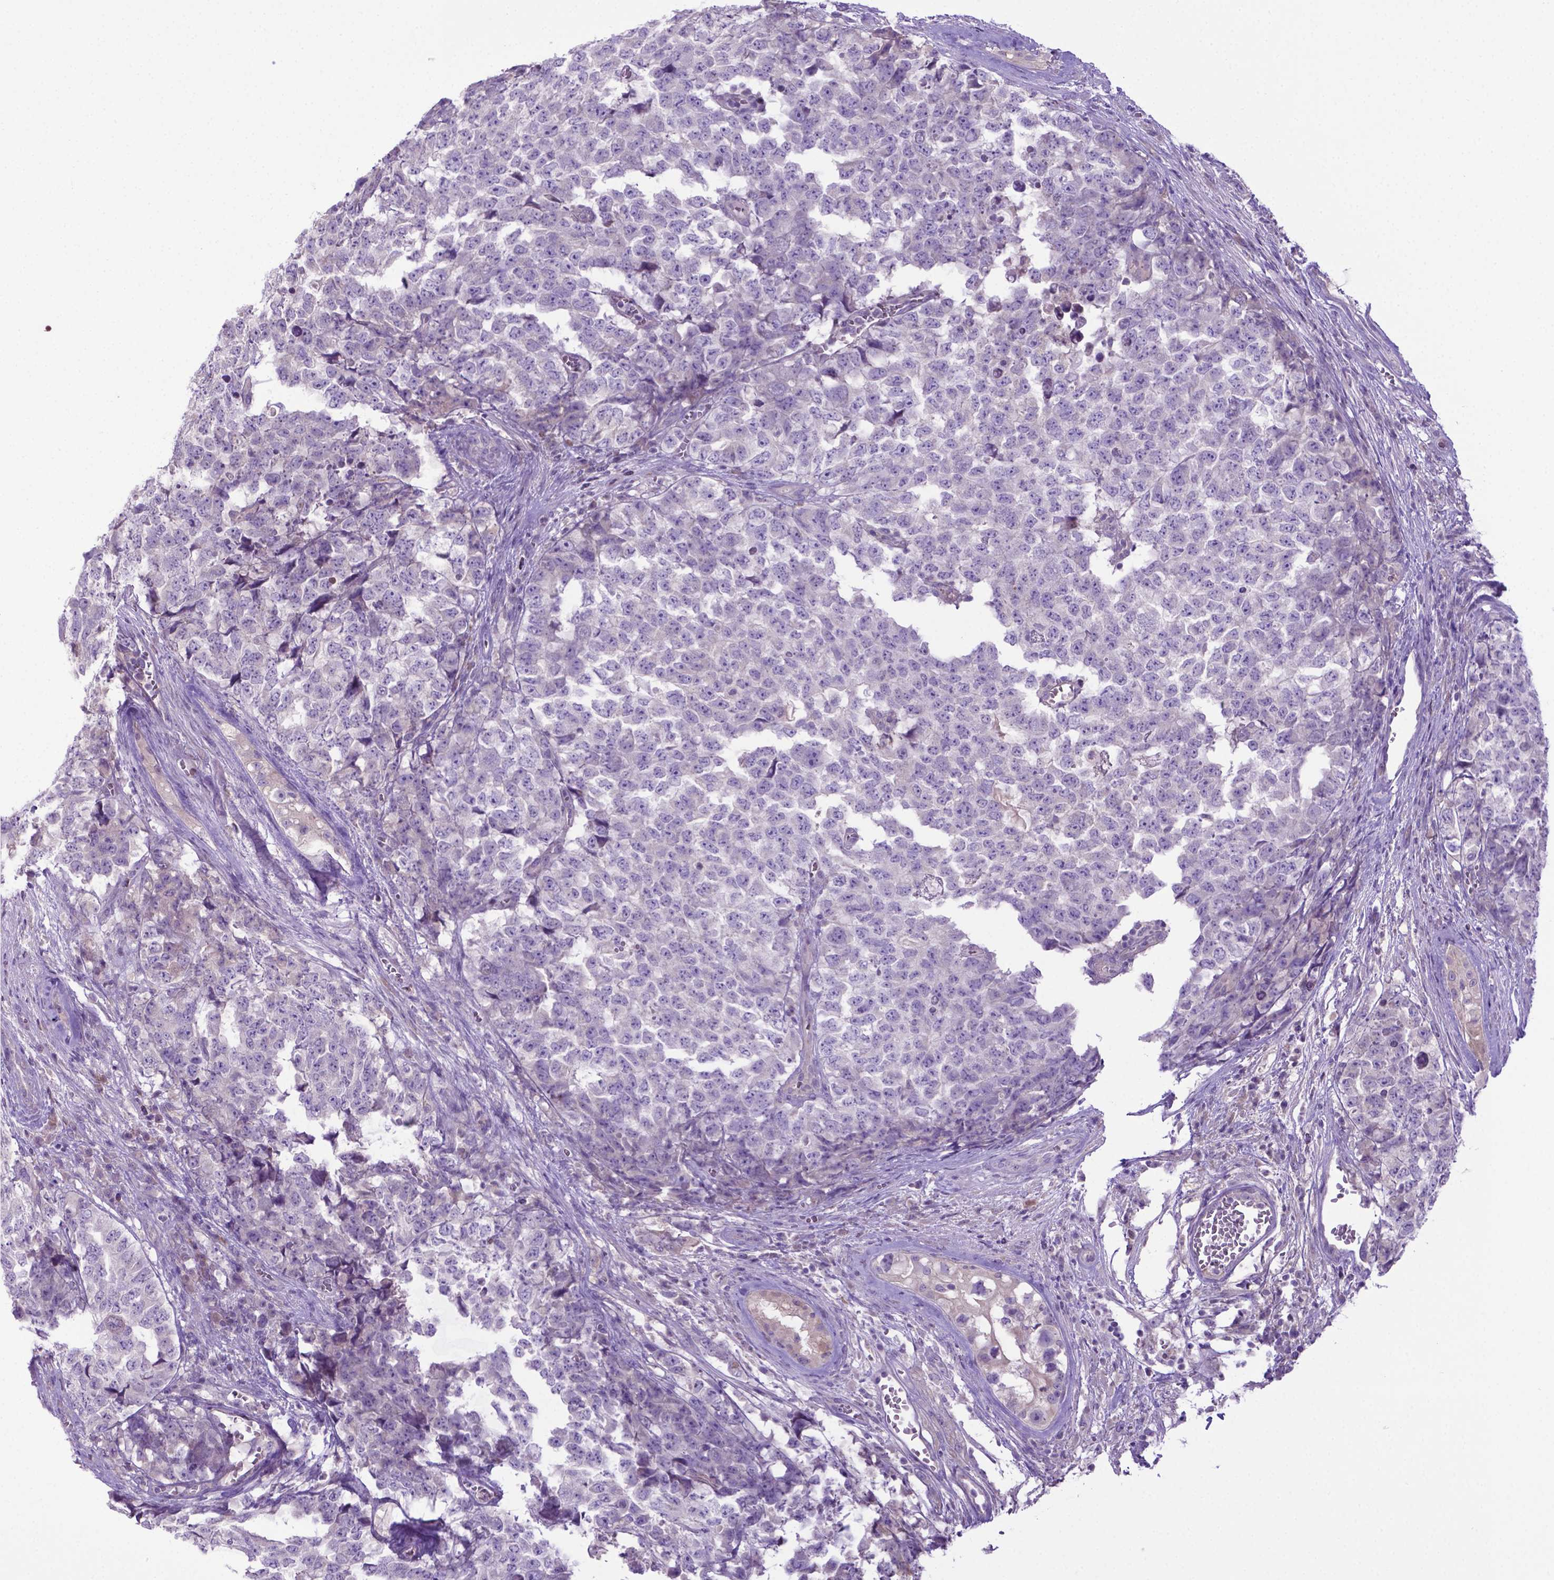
{"staining": {"intensity": "negative", "quantity": "none", "location": "none"}, "tissue": "testis cancer", "cell_type": "Tumor cells", "image_type": "cancer", "snomed": [{"axis": "morphology", "description": "Carcinoma, Embryonal, NOS"}, {"axis": "topography", "description": "Testis"}], "caption": "Testis embryonal carcinoma stained for a protein using immunohistochemistry (IHC) shows no expression tumor cells.", "gene": "ADRA2B", "patient": {"sex": "male", "age": 23}}